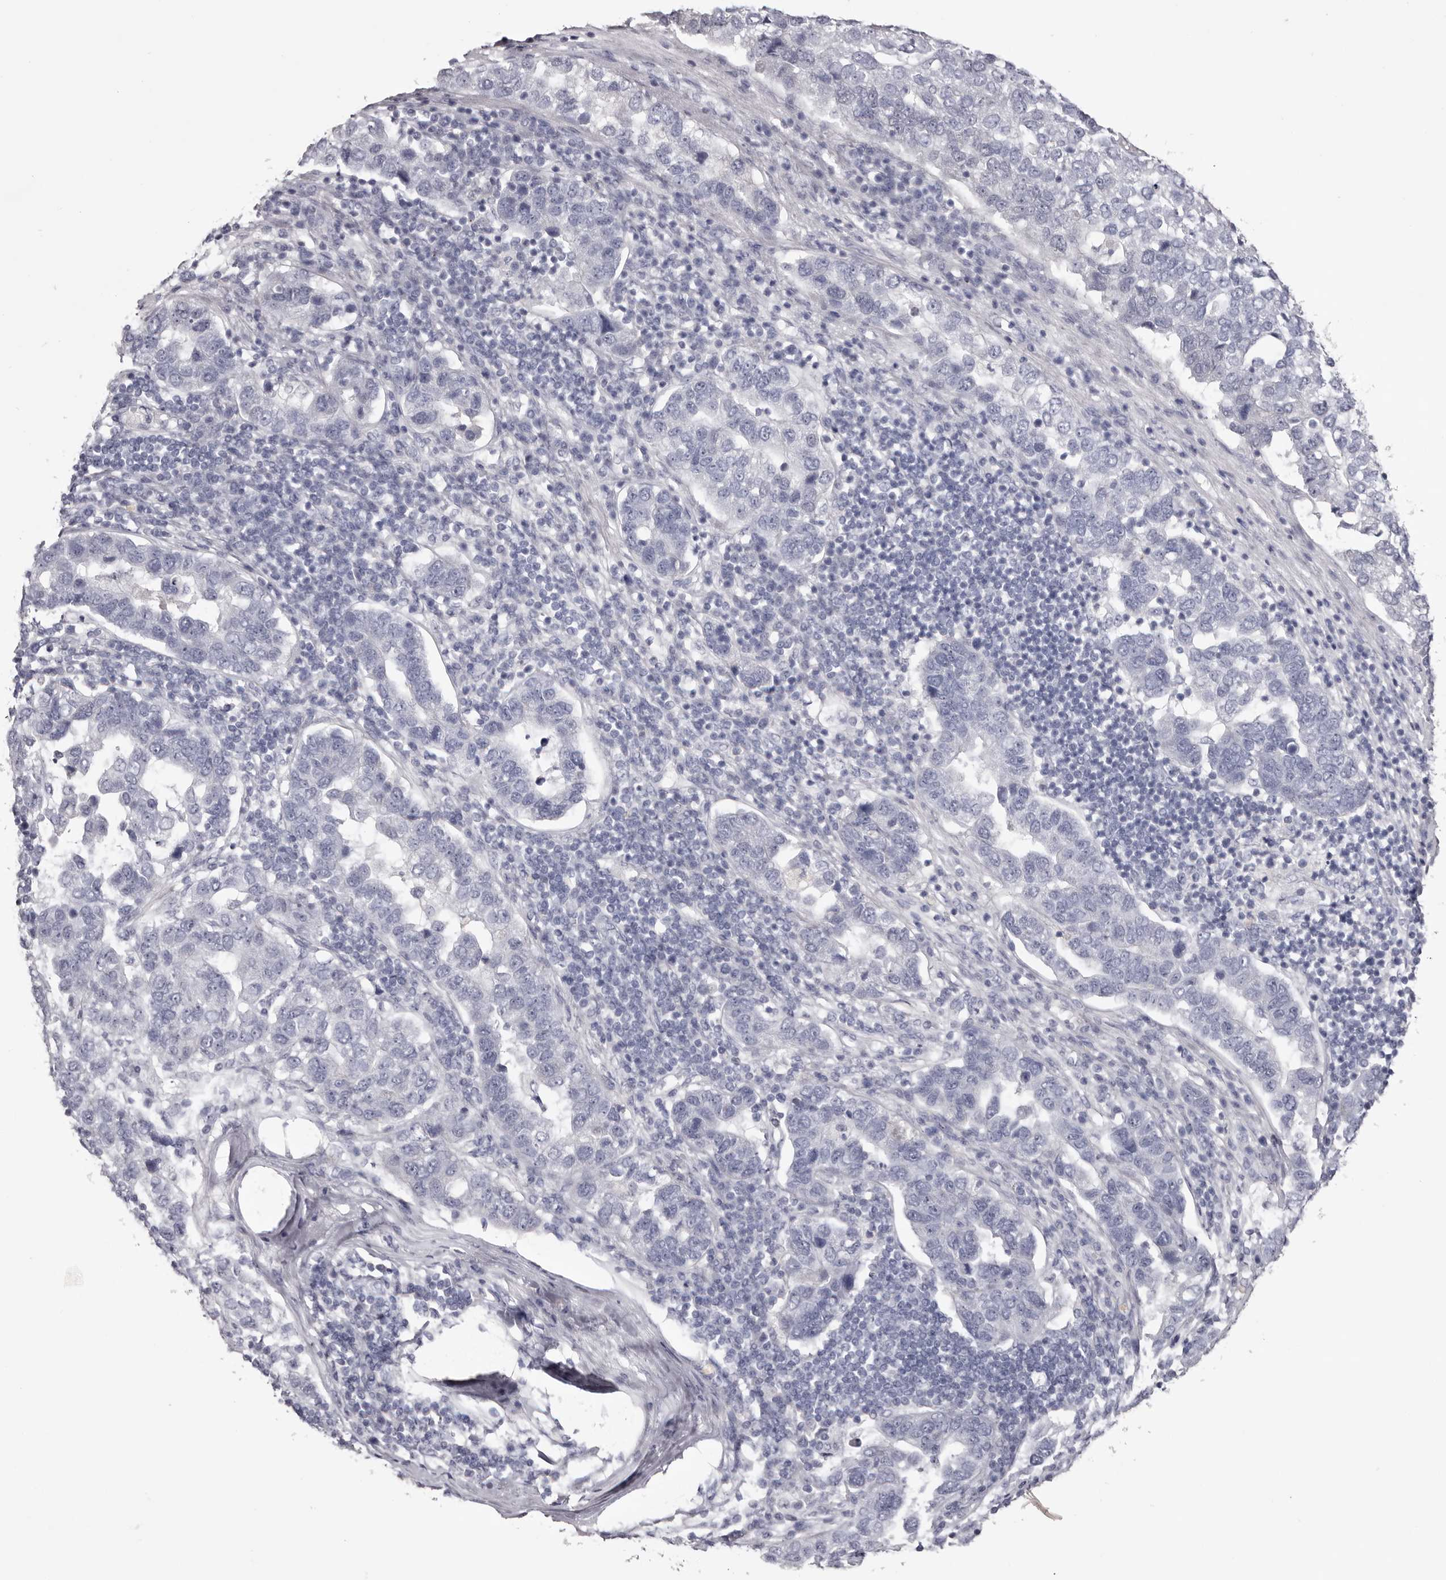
{"staining": {"intensity": "negative", "quantity": "none", "location": "none"}, "tissue": "pancreatic cancer", "cell_type": "Tumor cells", "image_type": "cancer", "snomed": [{"axis": "morphology", "description": "Adenocarcinoma, NOS"}, {"axis": "topography", "description": "Pancreas"}], "caption": "IHC photomicrograph of neoplastic tissue: human pancreatic cancer (adenocarcinoma) stained with DAB (3,3'-diaminobenzidine) exhibits no significant protein expression in tumor cells.", "gene": "CA6", "patient": {"sex": "female", "age": 61}}